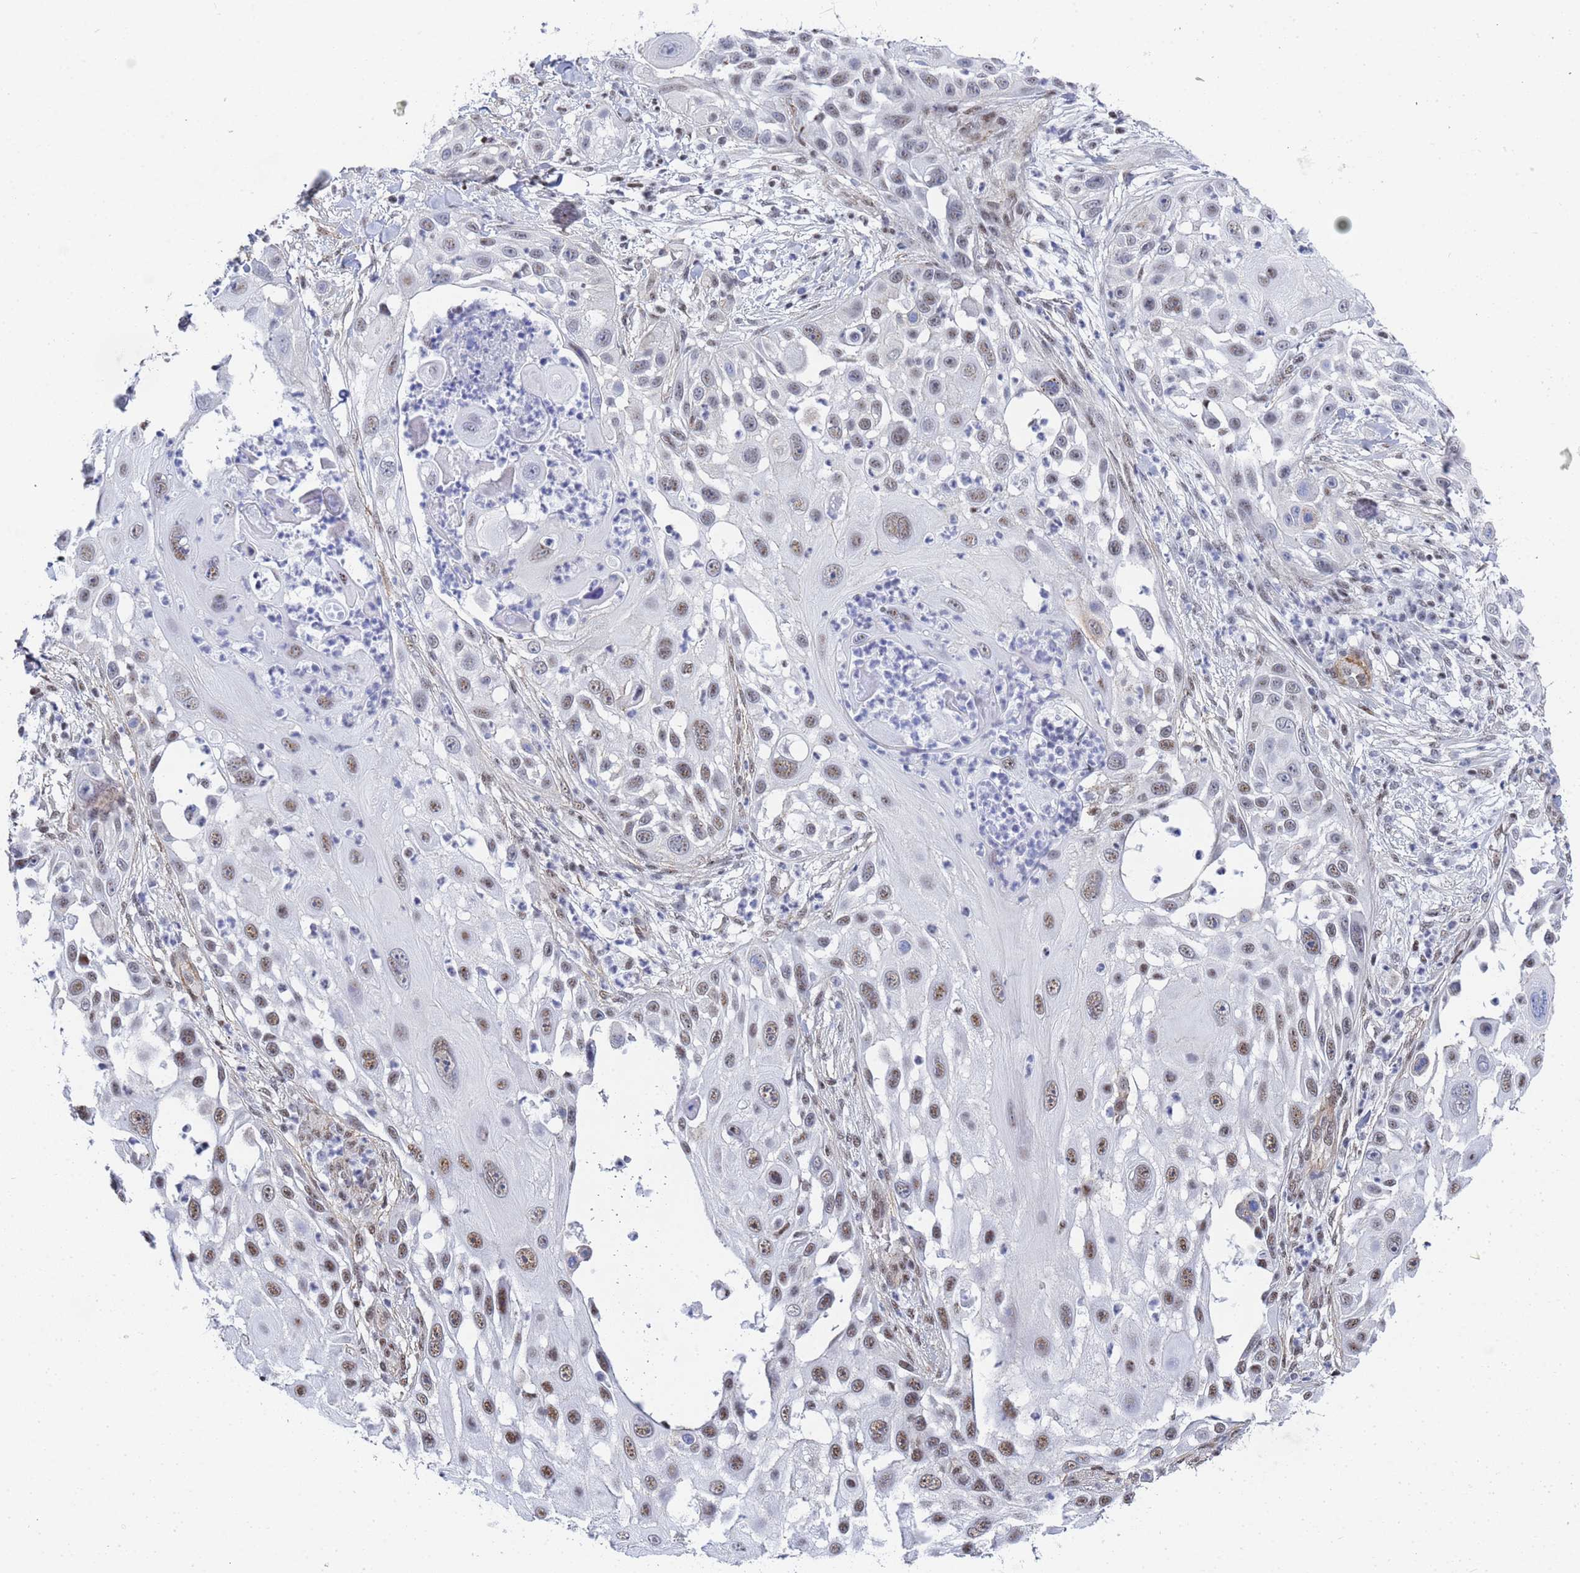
{"staining": {"intensity": "moderate", "quantity": "25%-75%", "location": "nuclear"}, "tissue": "skin cancer", "cell_type": "Tumor cells", "image_type": "cancer", "snomed": [{"axis": "morphology", "description": "Squamous cell carcinoma, NOS"}, {"axis": "topography", "description": "Skin"}], "caption": "Immunohistochemistry (DAB (3,3'-diaminobenzidine)) staining of human skin squamous cell carcinoma displays moderate nuclear protein expression in approximately 25%-75% of tumor cells. (DAB IHC, brown staining for protein, blue staining for nuclei).", "gene": "PRRT4", "patient": {"sex": "female", "age": 44}}